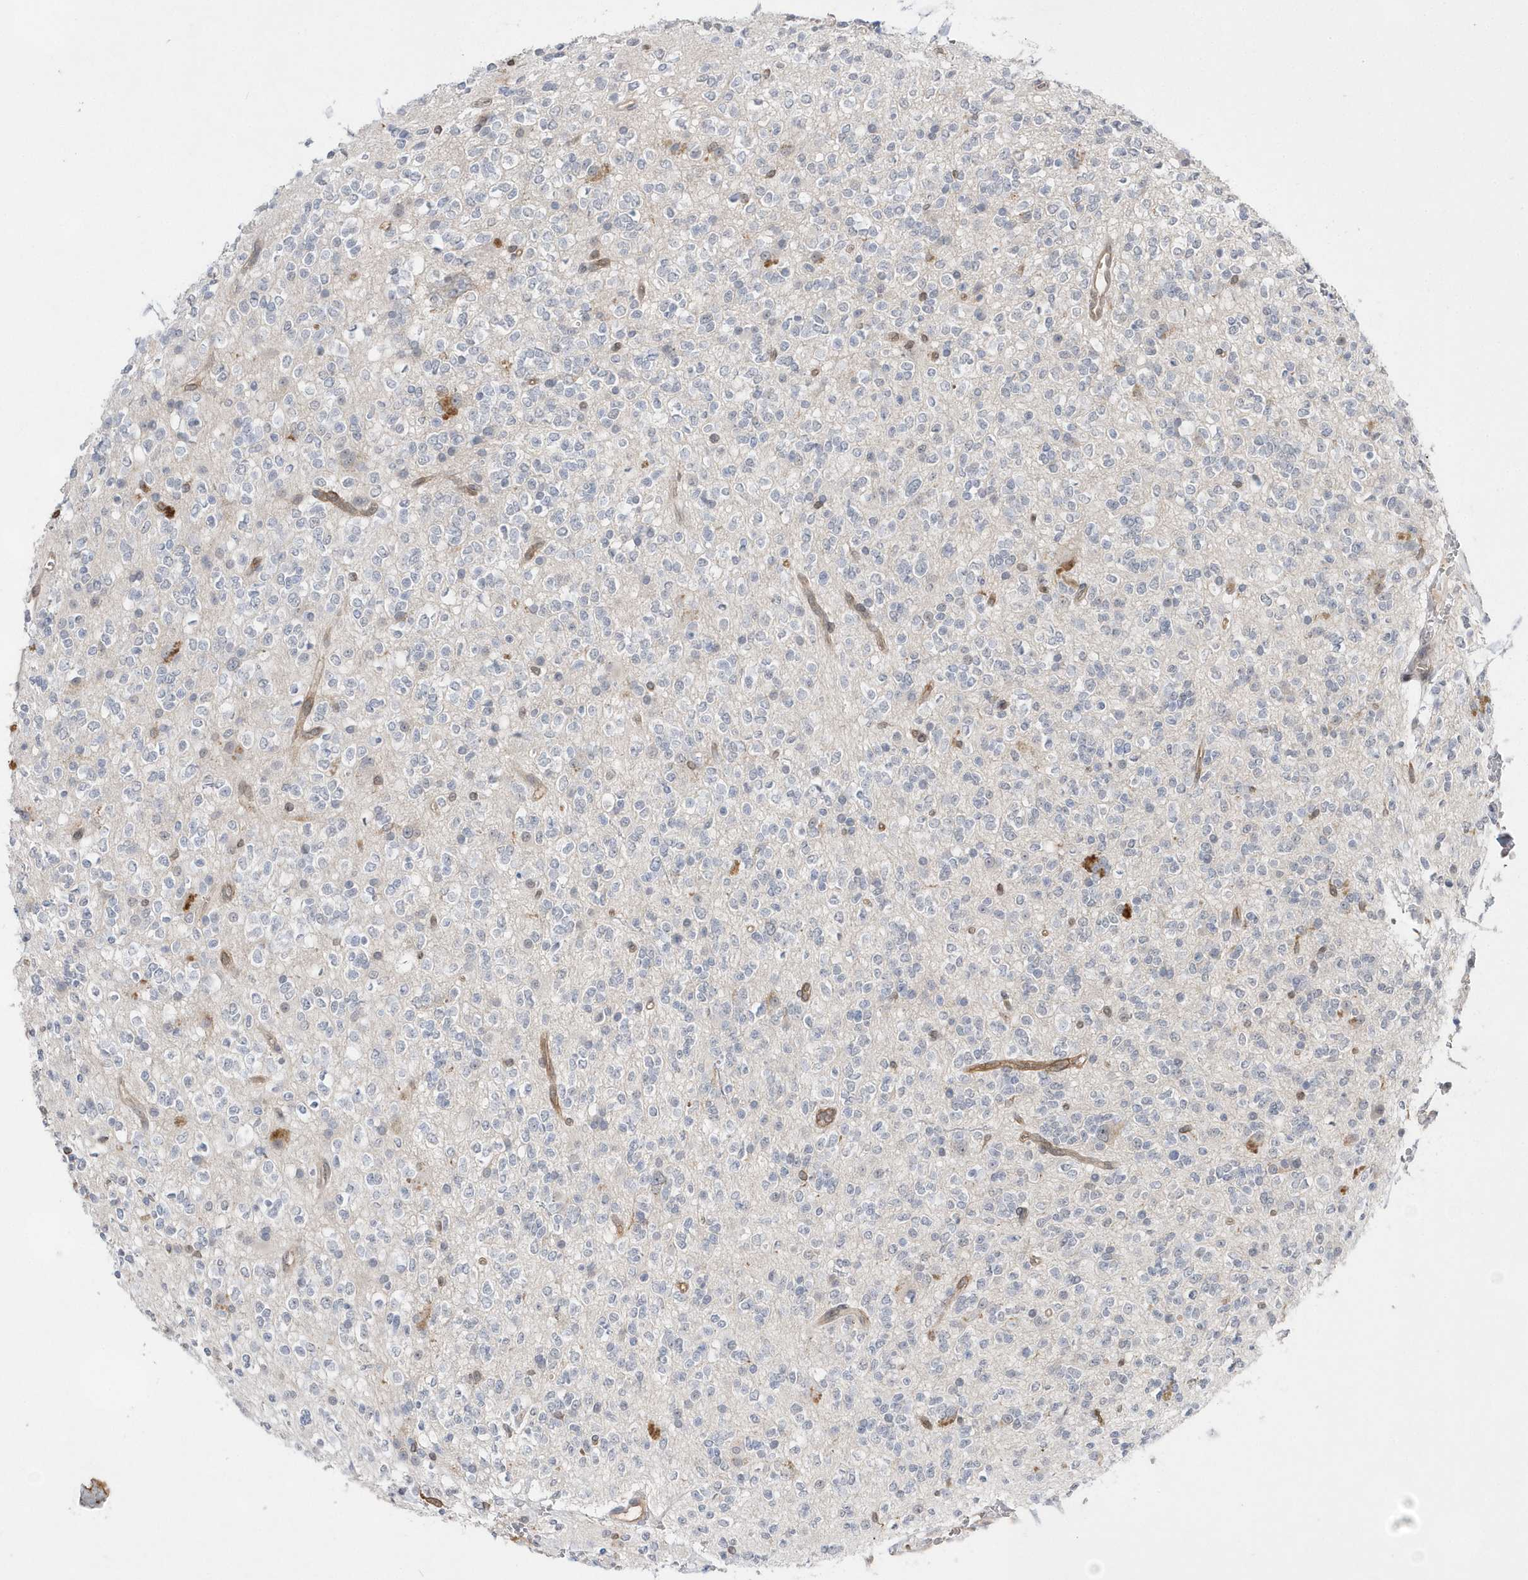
{"staining": {"intensity": "negative", "quantity": "none", "location": "none"}, "tissue": "glioma", "cell_type": "Tumor cells", "image_type": "cancer", "snomed": [{"axis": "morphology", "description": "Glioma, malignant, High grade"}, {"axis": "topography", "description": "Brain"}], "caption": "This is an immunohistochemistry (IHC) micrograph of human glioma. There is no expression in tumor cells.", "gene": "TMEM132B", "patient": {"sex": "male", "age": 34}}